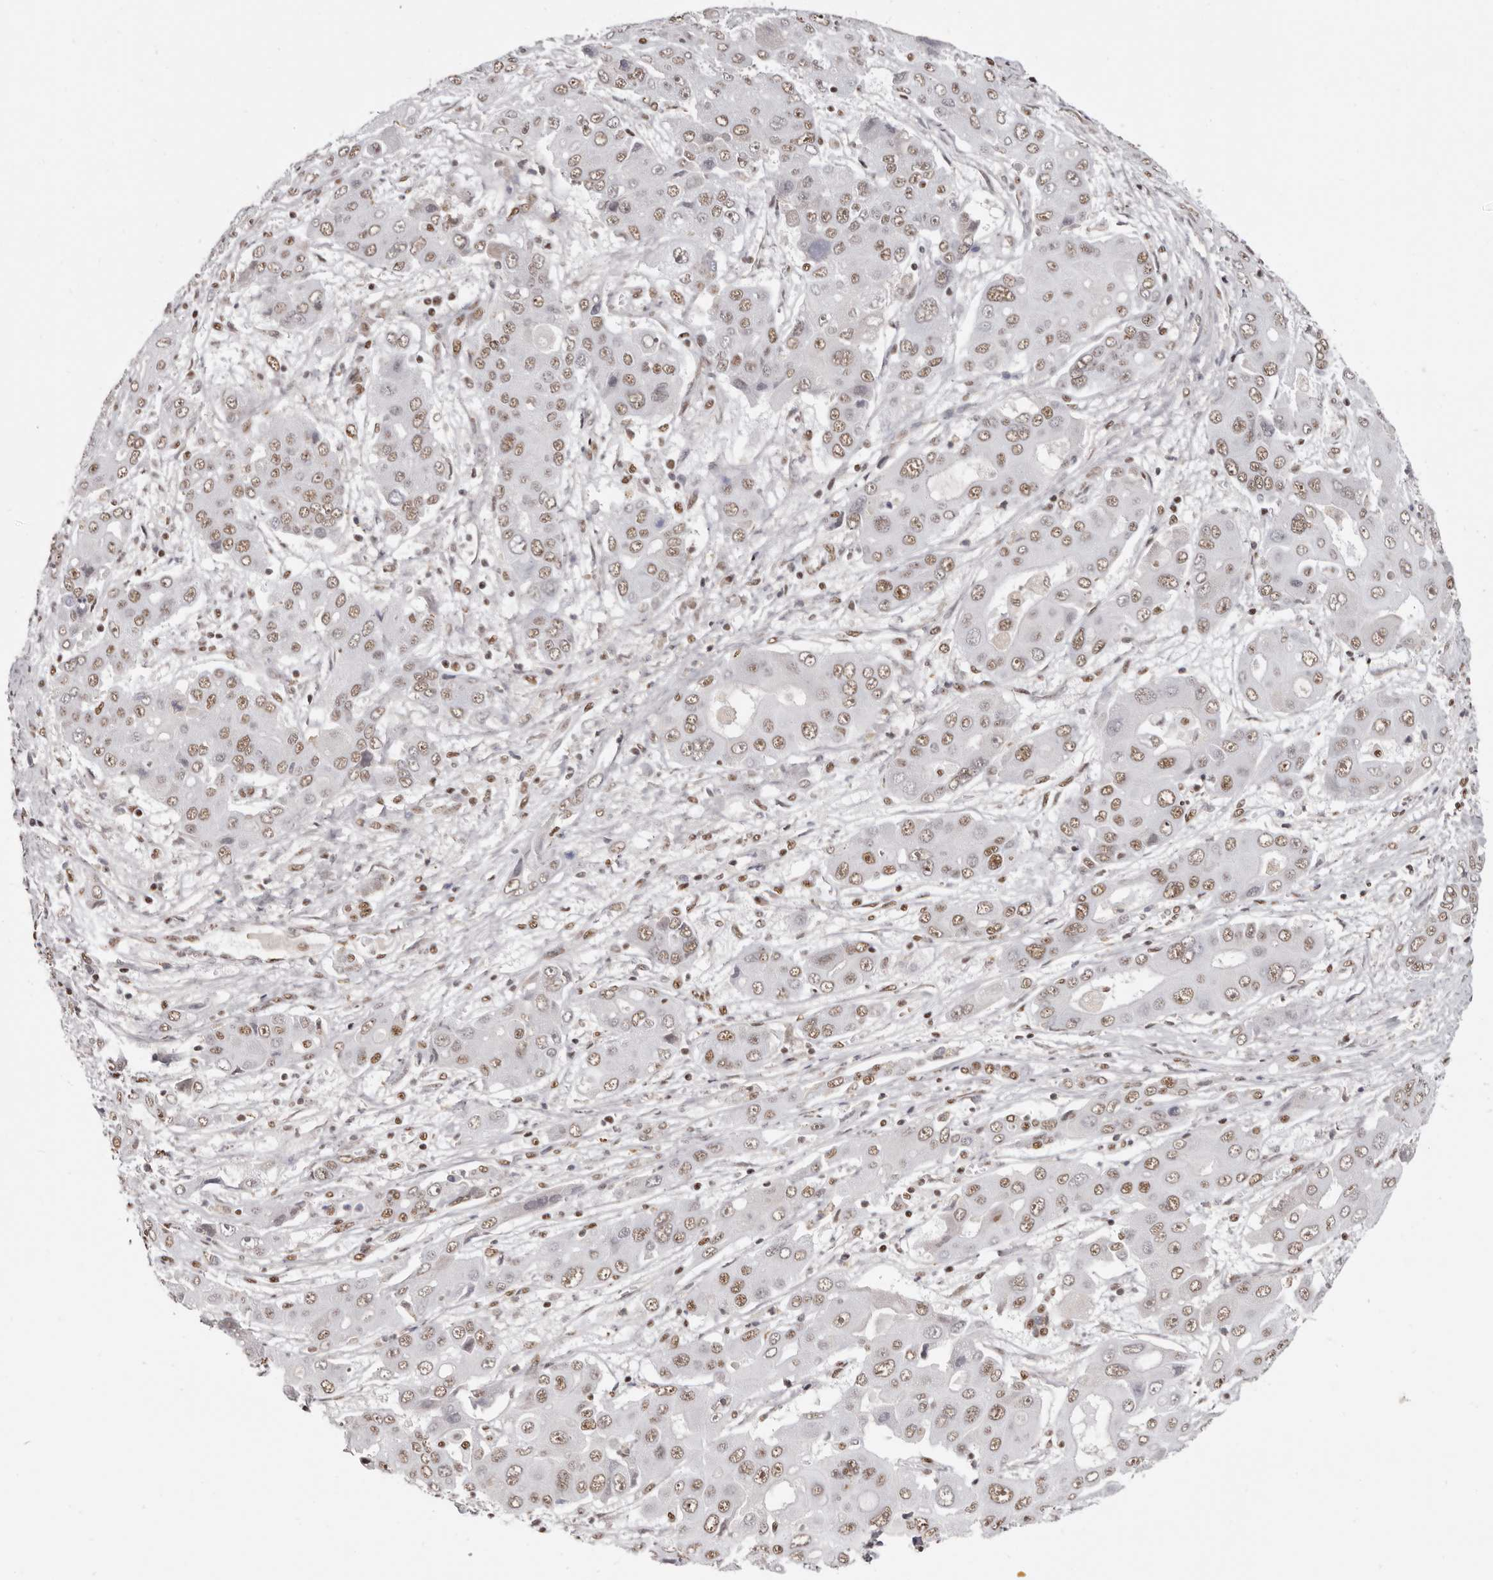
{"staining": {"intensity": "moderate", "quantity": ">75%", "location": "nuclear"}, "tissue": "liver cancer", "cell_type": "Tumor cells", "image_type": "cancer", "snomed": [{"axis": "morphology", "description": "Cholangiocarcinoma"}, {"axis": "topography", "description": "Liver"}], "caption": "Protein staining of liver cancer tissue demonstrates moderate nuclear expression in about >75% of tumor cells.", "gene": "SCAF4", "patient": {"sex": "male", "age": 67}}